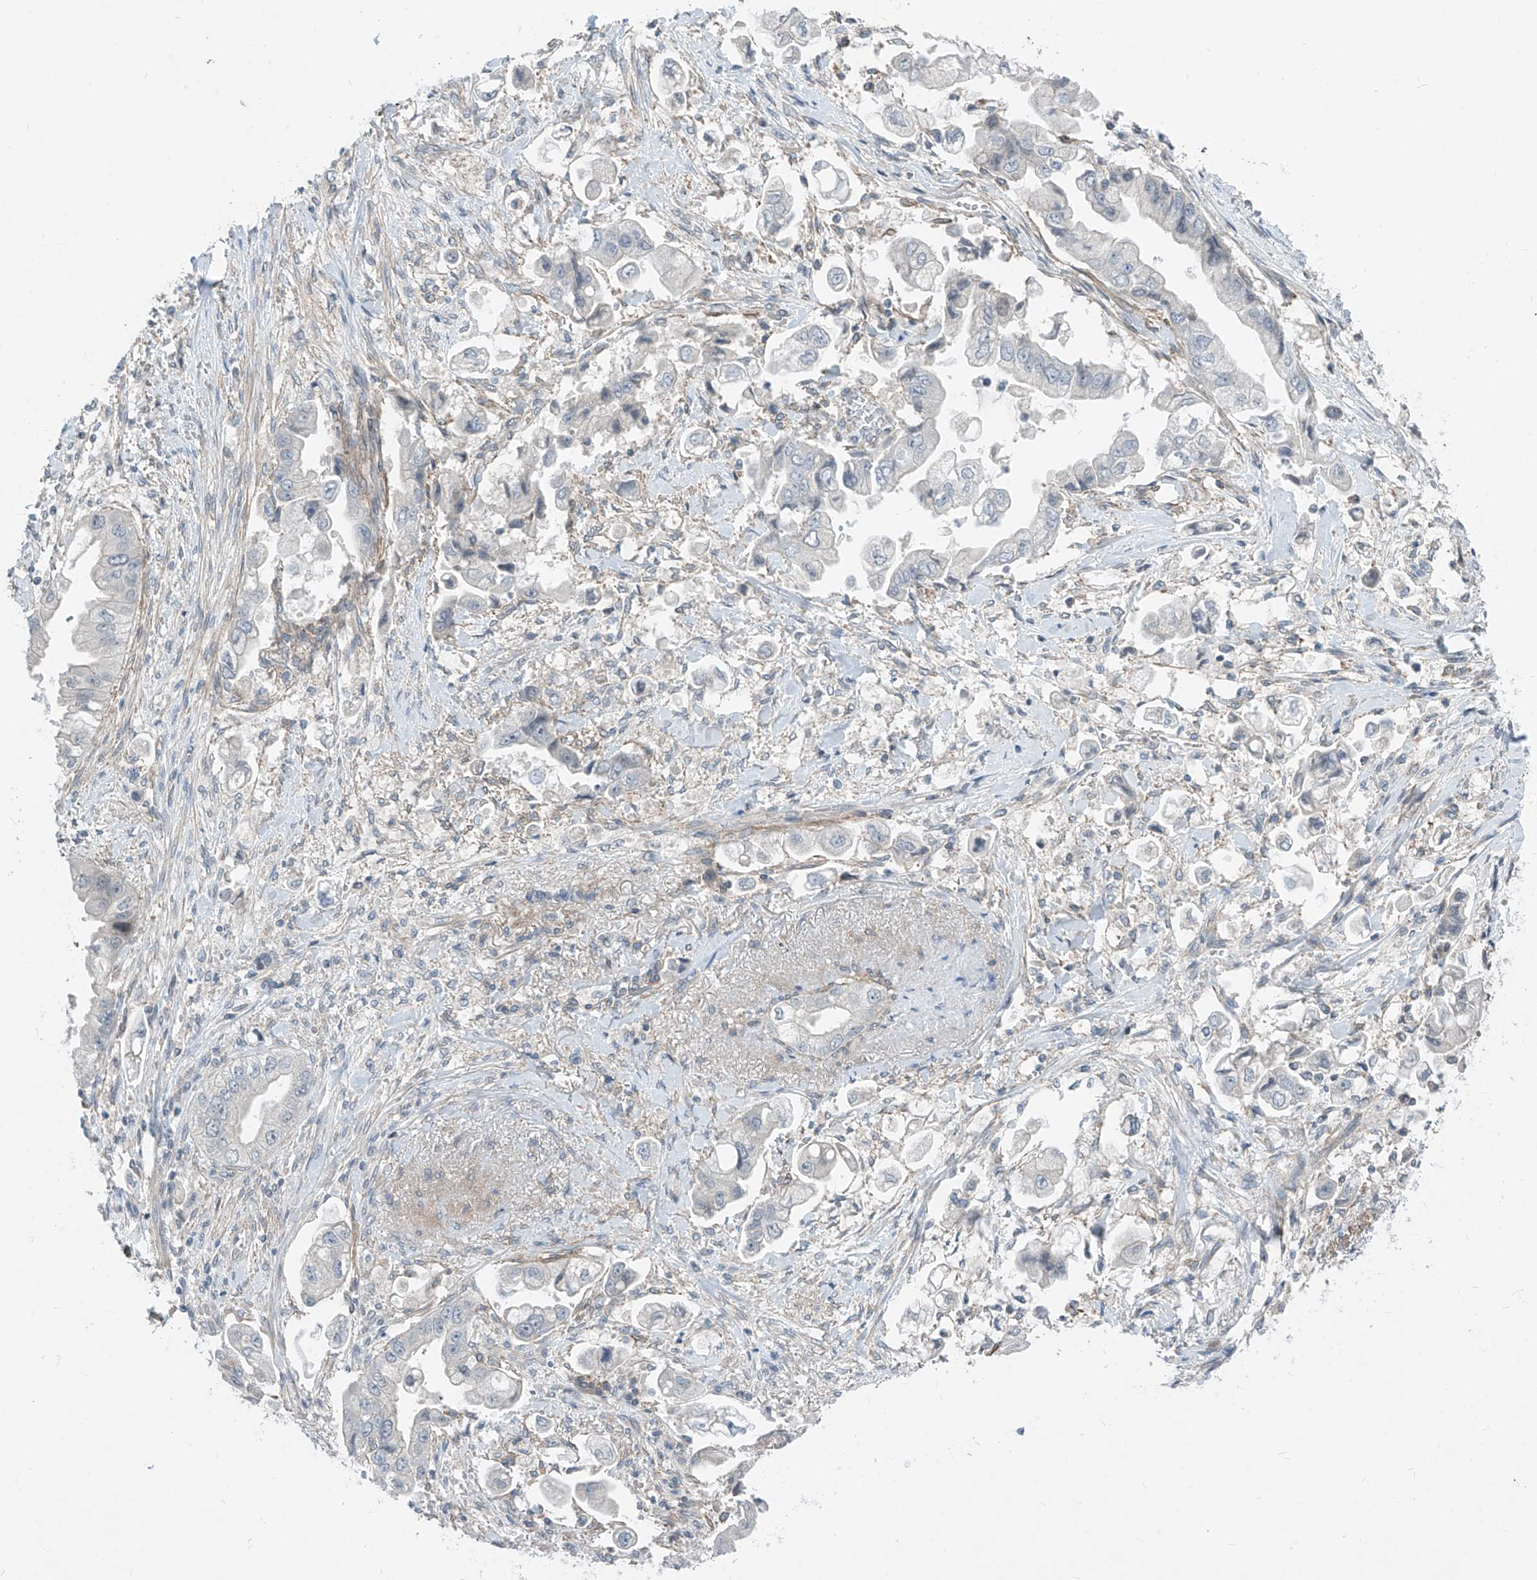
{"staining": {"intensity": "negative", "quantity": "none", "location": "none"}, "tissue": "stomach cancer", "cell_type": "Tumor cells", "image_type": "cancer", "snomed": [{"axis": "morphology", "description": "Adenocarcinoma, NOS"}, {"axis": "topography", "description": "Stomach"}], "caption": "There is no significant expression in tumor cells of stomach cancer.", "gene": "ABLIM2", "patient": {"sex": "male", "age": 62}}